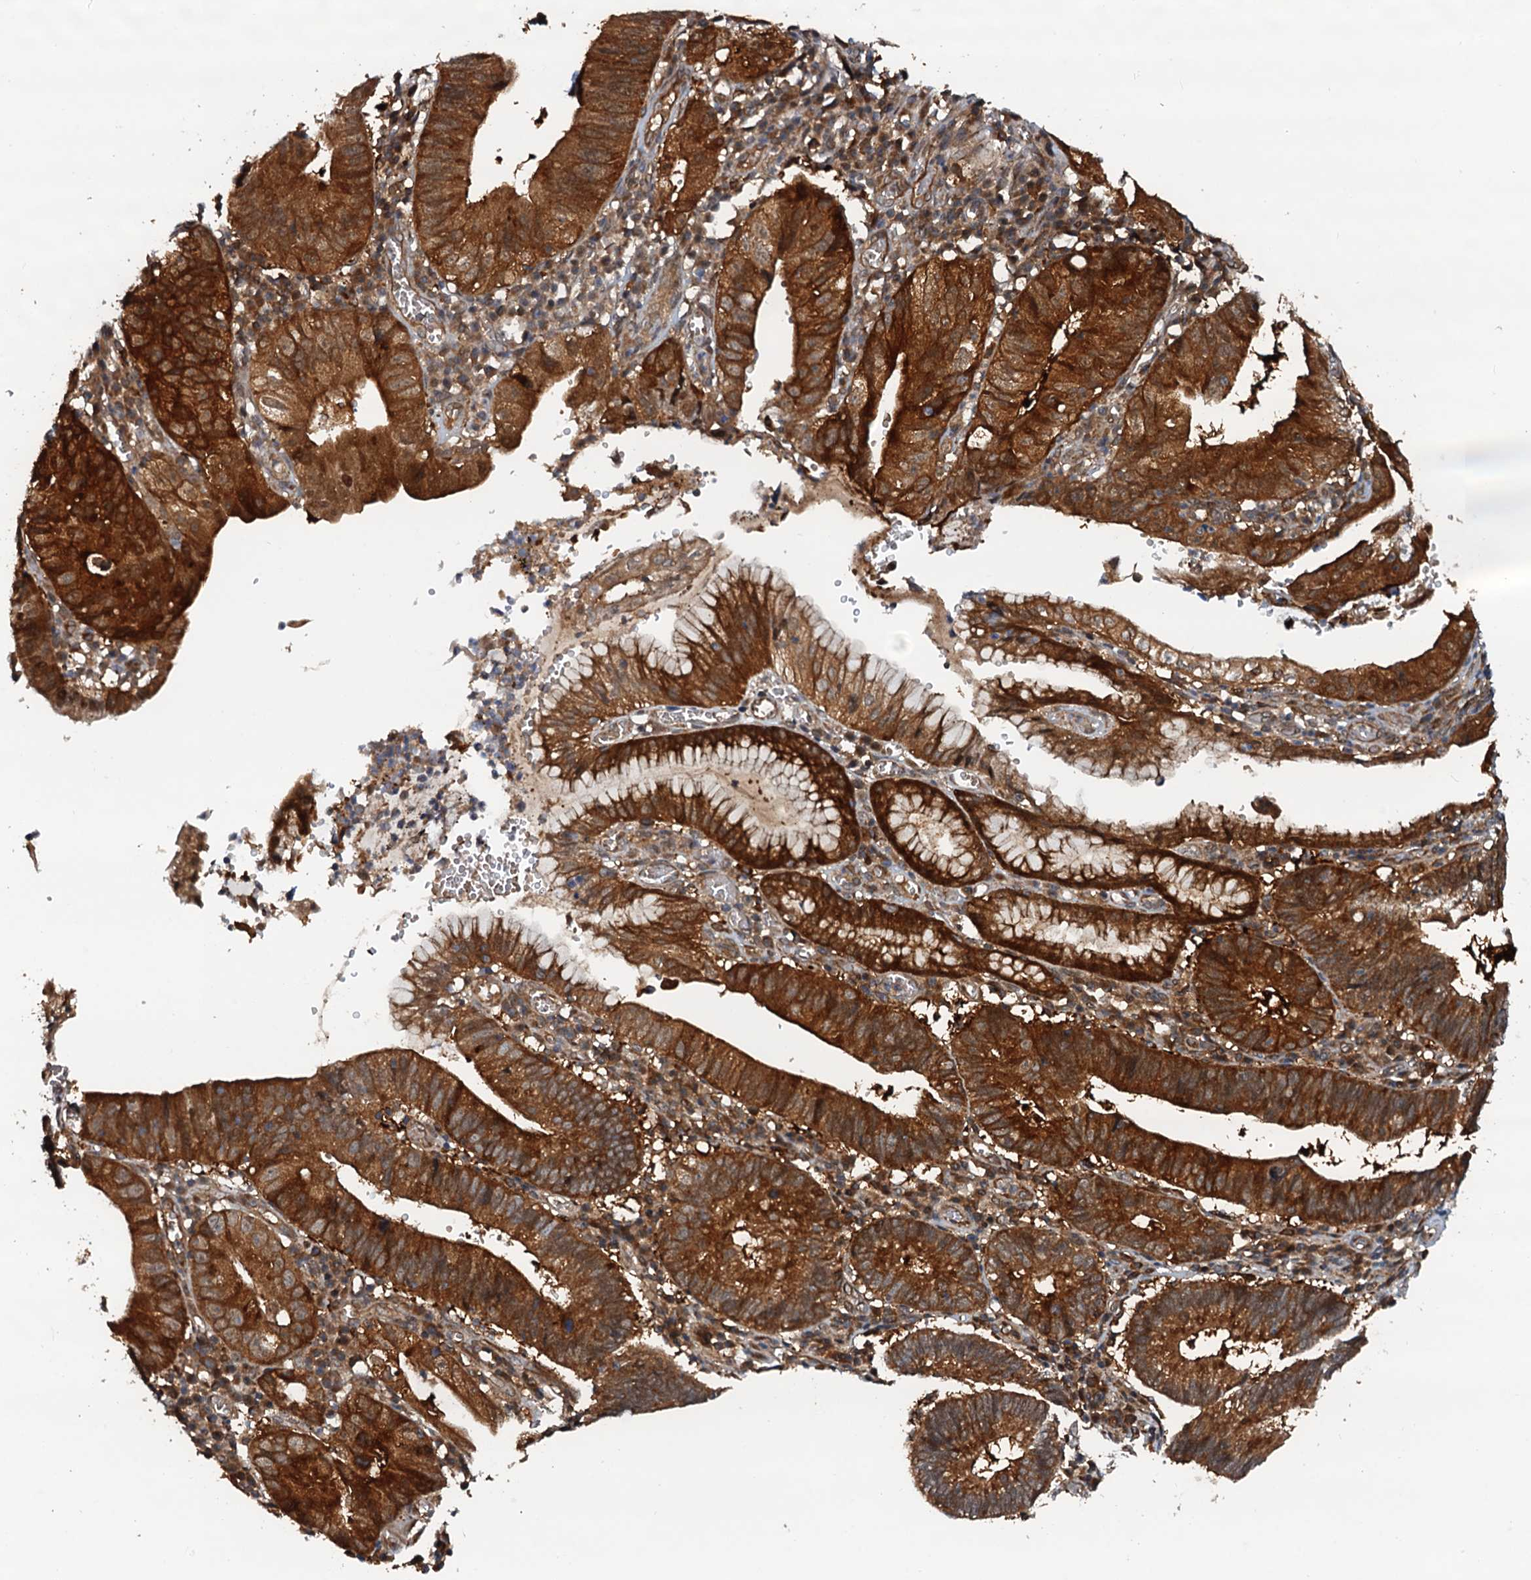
{"staining": {"intensity": "strong", "quantity": ">75%", "location": "cytoplasmic/membranous"}, "tissue": "stomach cancer", "cell_type": "Tumor cells", "image_type": "cancer", "snomed": [{"axis": "morphology", "description": "Adenocarcinoma, NOS"}, {"axis": "topography", "description": "Stomach"}], "caption": "Immunohistochemistry histopathology image of human stomach cancer stained for a protein (brown), which shows high levels of strong cytoplasmic/membranous positivity in approximately >75% of tumor cells.", "gene": "AAGAB", "patient": {"sex": "male", "age": 59}}